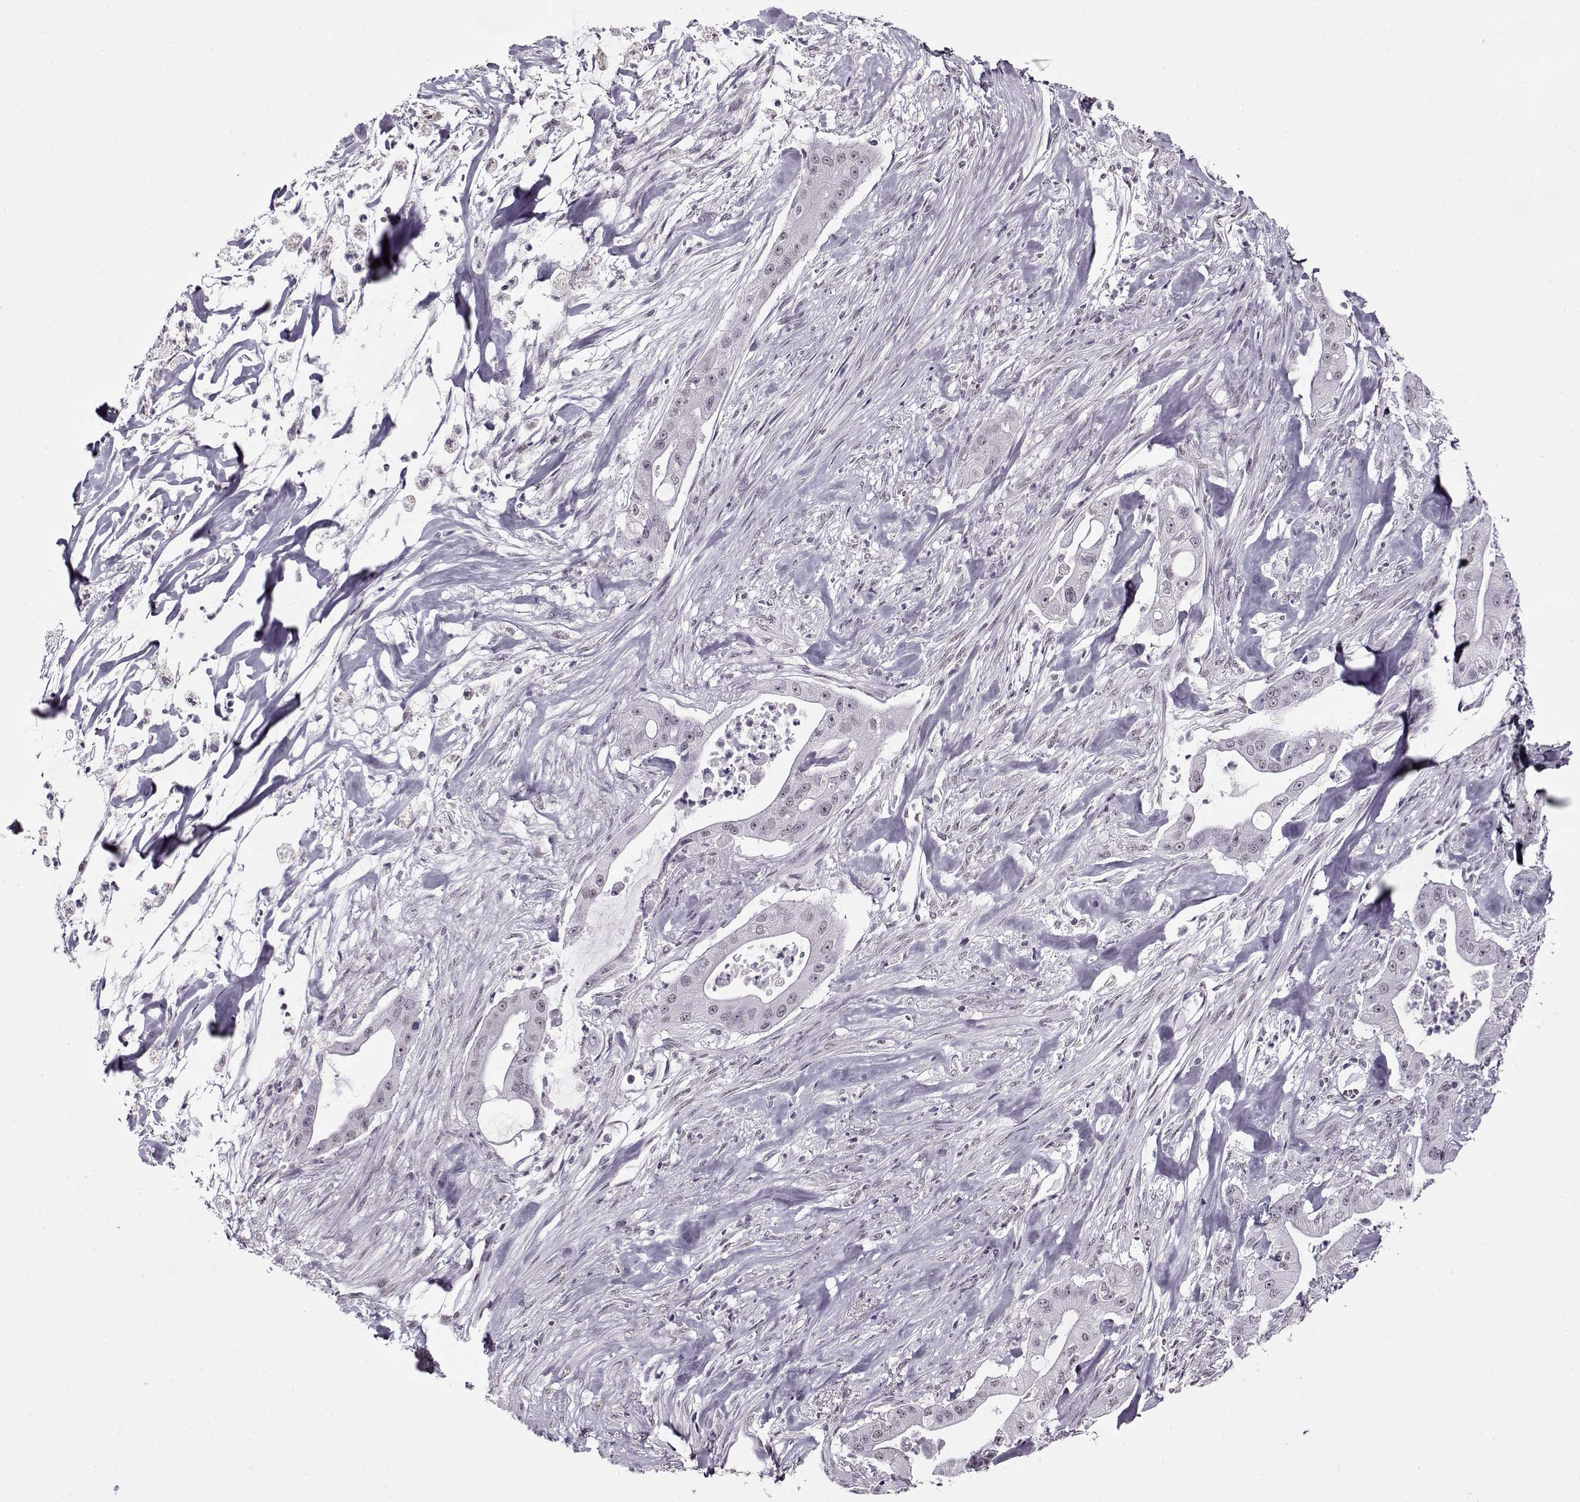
{"staining": {"intensity": "negative", "quantity": "none", "location": "none"}, "tissue": "pancreatic cancer", "cell_type": "Tumor cells", "image_type": "cancer", "snomed": [{"axis": "morphology", "description": "Normal tissue, NOS"}, {"axis": "morphology", "description": "Inflammation, NOS"}, {"axis": "morphology", "description": "Adenocarcinoma, NOS"}, {"axis": "topography", "description": "Pancreas"}], "caption": "Immunohistochemistry photomicrograph of neoplastic tissue: human pancreatic cancer (adenocarcinoma) stained with DAB (3,3'-diaminobenzidine) demonstrates no significant protein staining in tumor cells.", "gene": "PRMT8", "patient": {"sex": "male", "age": 57}}